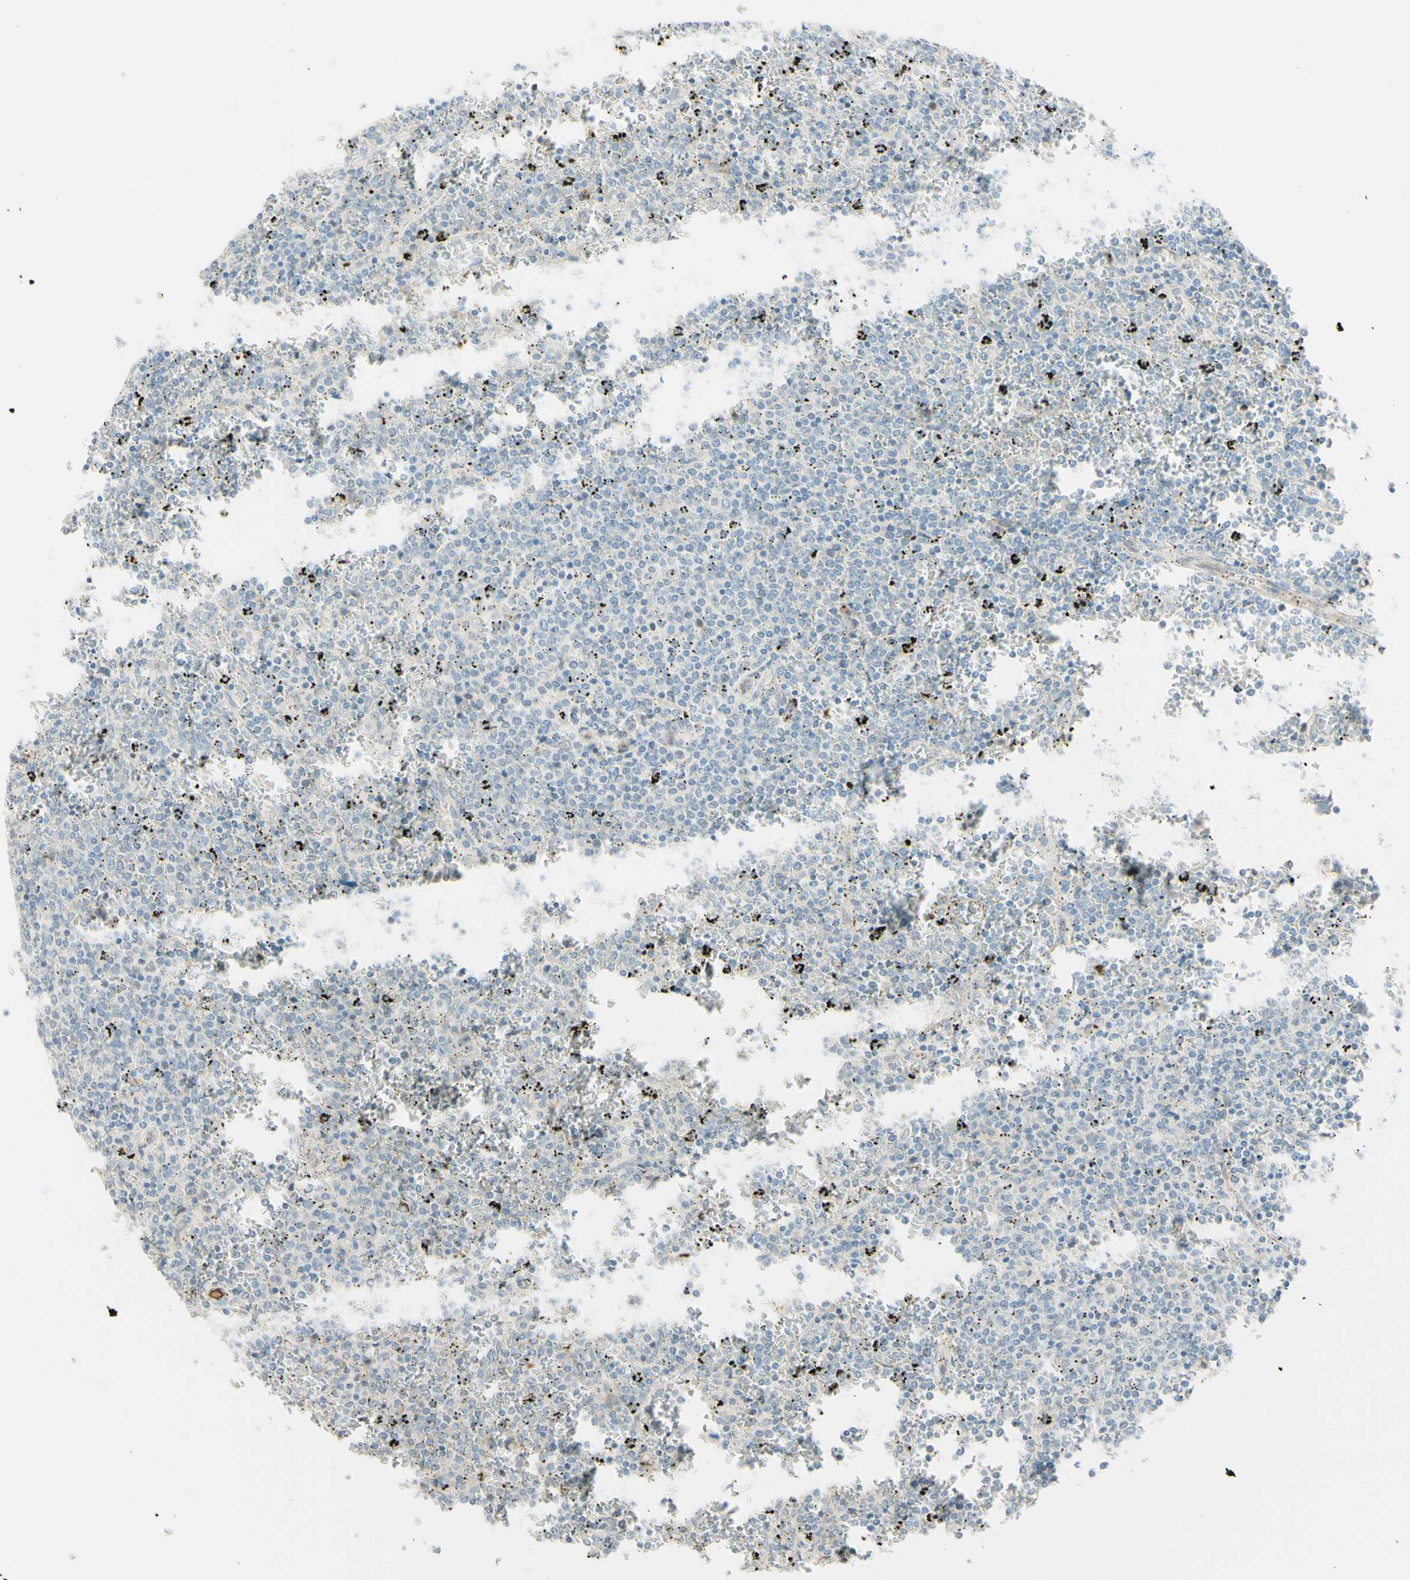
{"staining": {"intensity": "negative", "quantity": "none", "location": "none"}, "tissue": "lymphoma", "cell_type": "Tumor cells", "image_type": "cancer", "snomed": [{"axis": "morphology", "description": "Malignant lymphoma, non-Hodgkin's type, Low grade"}, {"axis": "topography", "description": "Spleen"}], "caption": "High magnification brightfield microscopy of malignant lymphoma, non-Hodgkin's type (low-grade) stained with DAB (3,3'-diaminobenzidine) (brown) and counterstained with hematoxylin (blue): tumor cells show no significant staining.", "gene": "ANGPT2", "patient": {"sex": "female", "age": 77}}